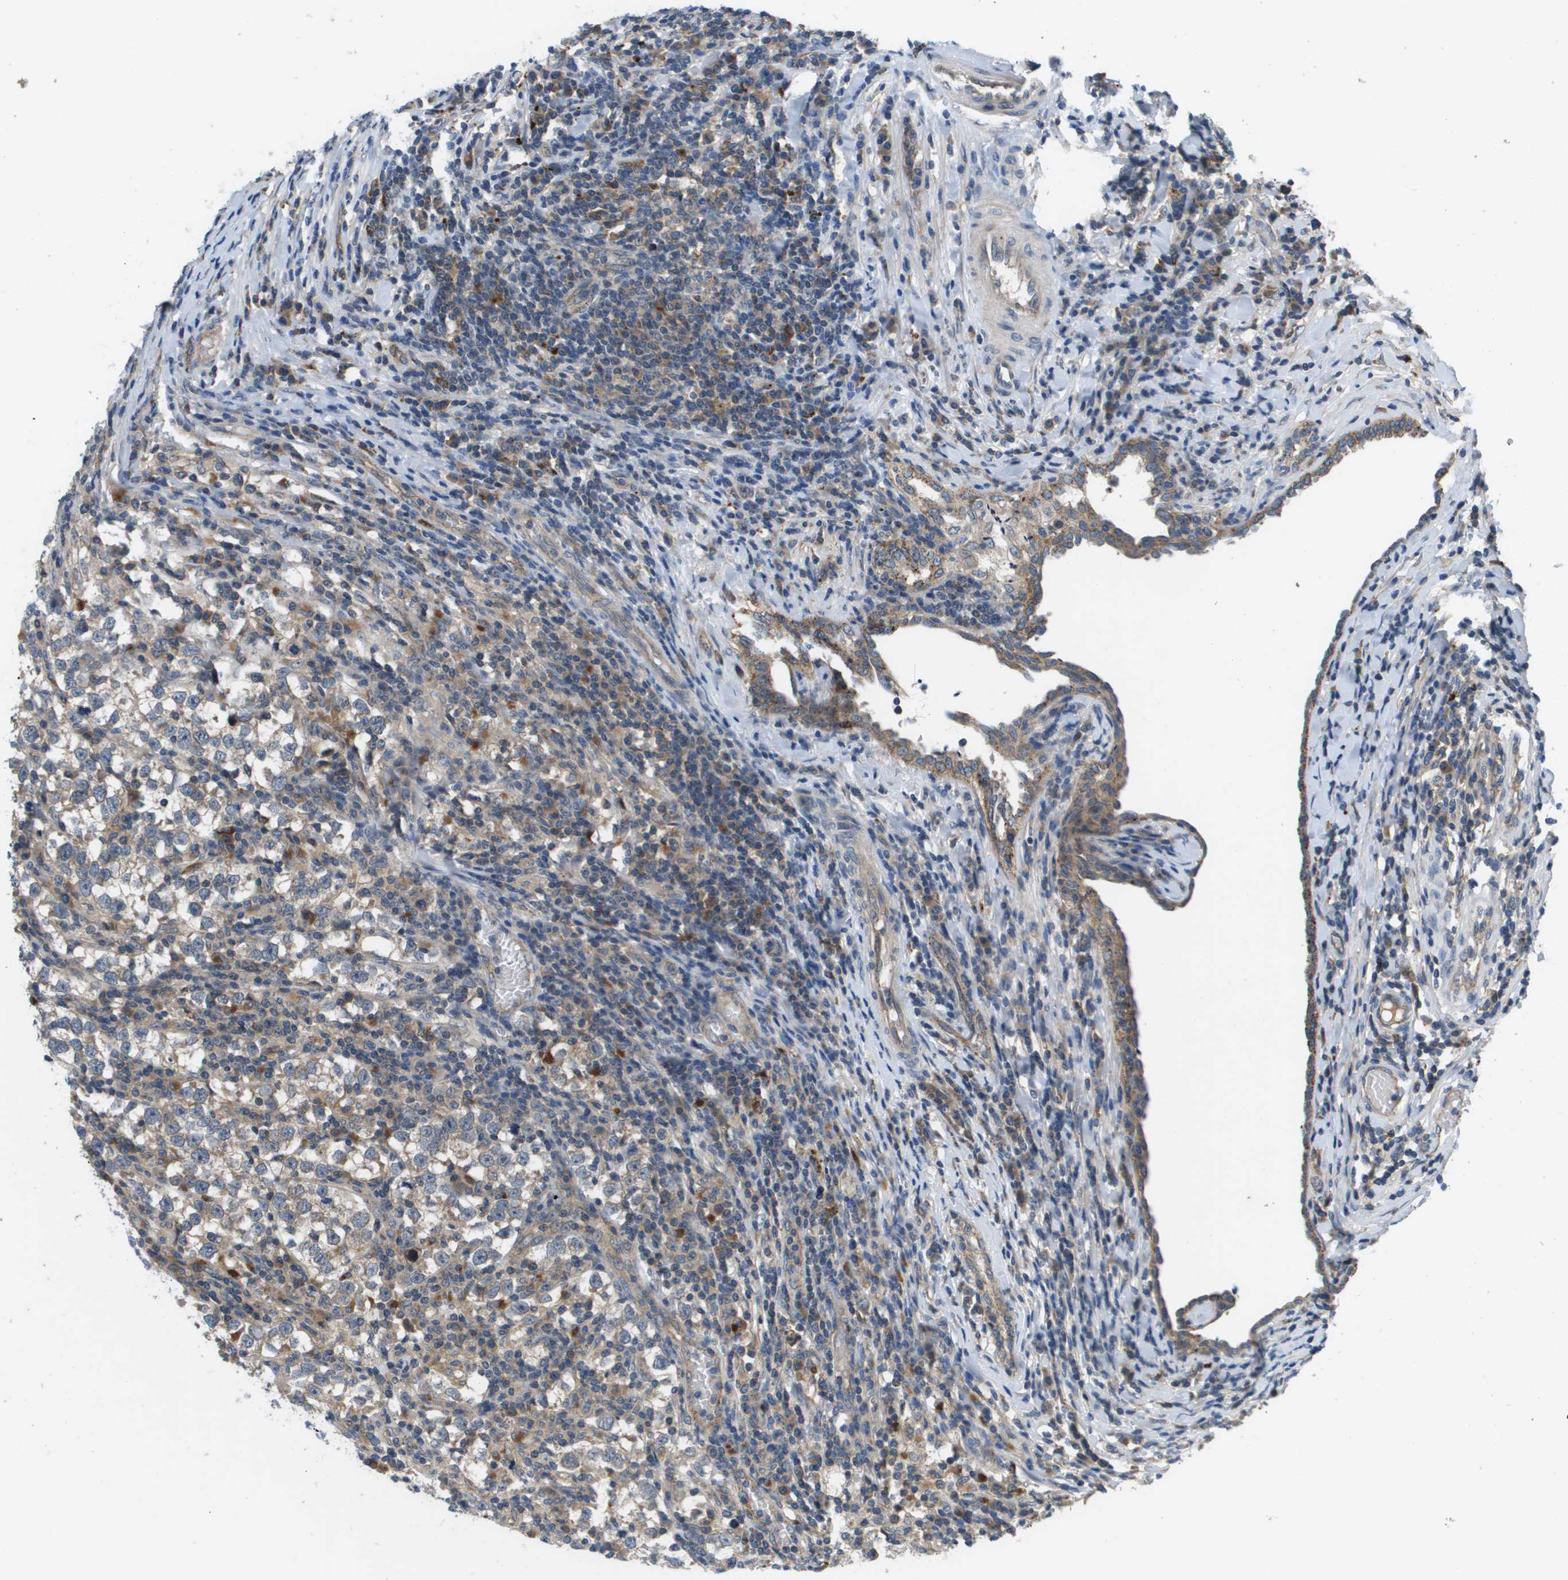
{"staining": {"intensity": "weak", "quantity": "25%-75%", "location": "cytoplasmic/membranous"}, "tissue": "testis cancer", "cell_type": "Tumor cells", "image_type": "cancer", "snomed": [{"axis": "morphology", "description": "Normal tissue, NOS"}, {"axis": "morphology", "description": "Seminoma, NOS"}, {"axis": "topography", "description": "Testis"}], "caption": "A low amount of weak cytoplasmic/membranous positivity is identified in about 25%-75% of tumor cells in seminoma (testis) tissue.", "gene": "SLC25A20", "patient": {"sex": "male", "age": 43}}